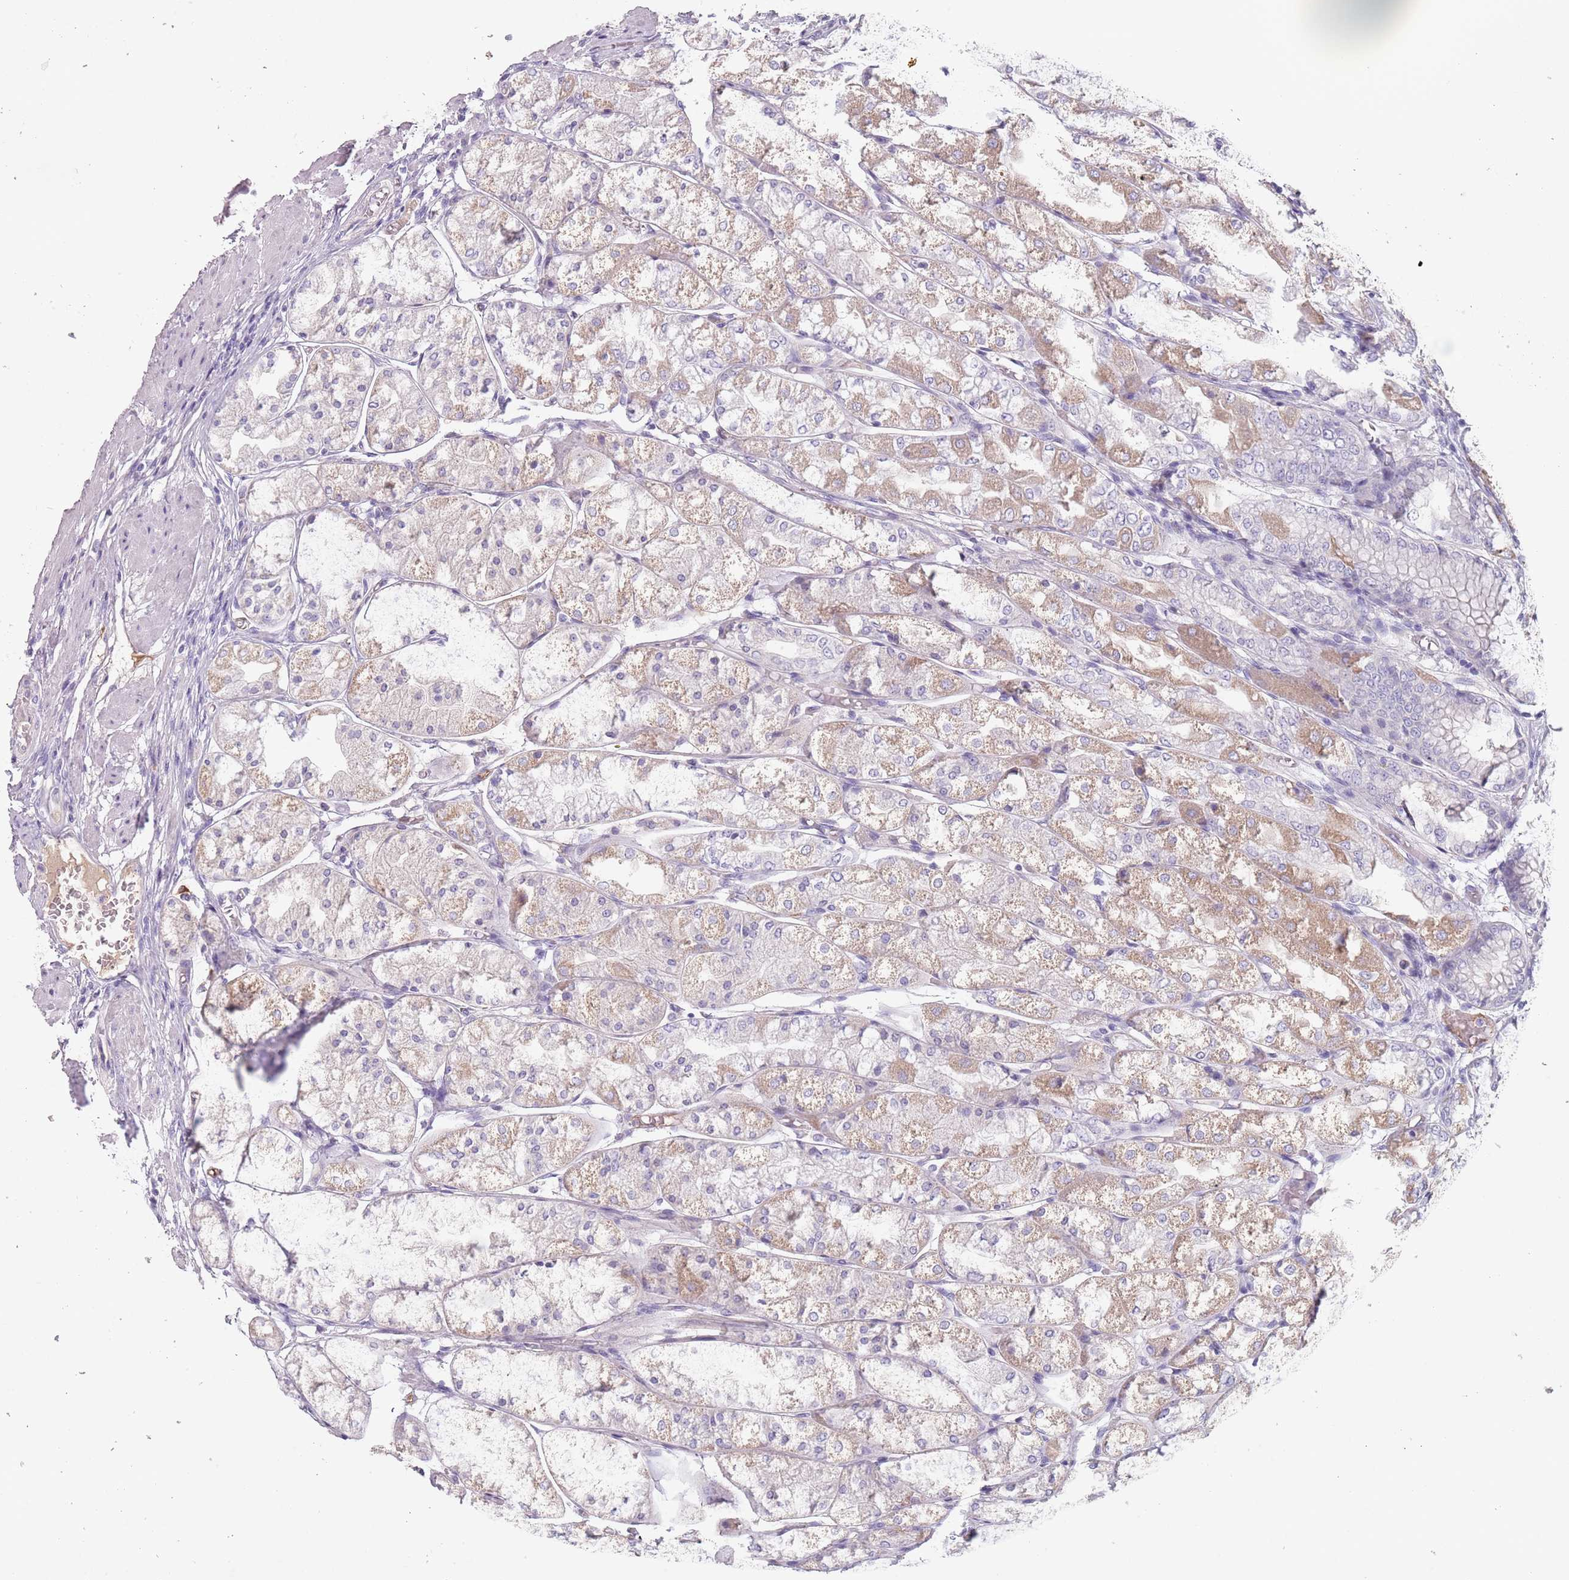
{"staining": {"intensity": "moderate", "quantity": "25%-75%", "location": "cytoplasmic/membranous"}, "tissue": "stomach", "cell_type": "Glandular cells", "image_type": "normal", "snomed": [{"axis": "morphology", "description": "Normal tissue, NOS"}, {"axis": "topography", "description": "Stomach, upper"}], "caption": "Protein analysis of normal stomach shows moderate cytoplasmic/membranous expression in approximately 25%-75% of glandular cells.", "gene": "DDX4", "patient": {"sex": "male", "age": 72}}